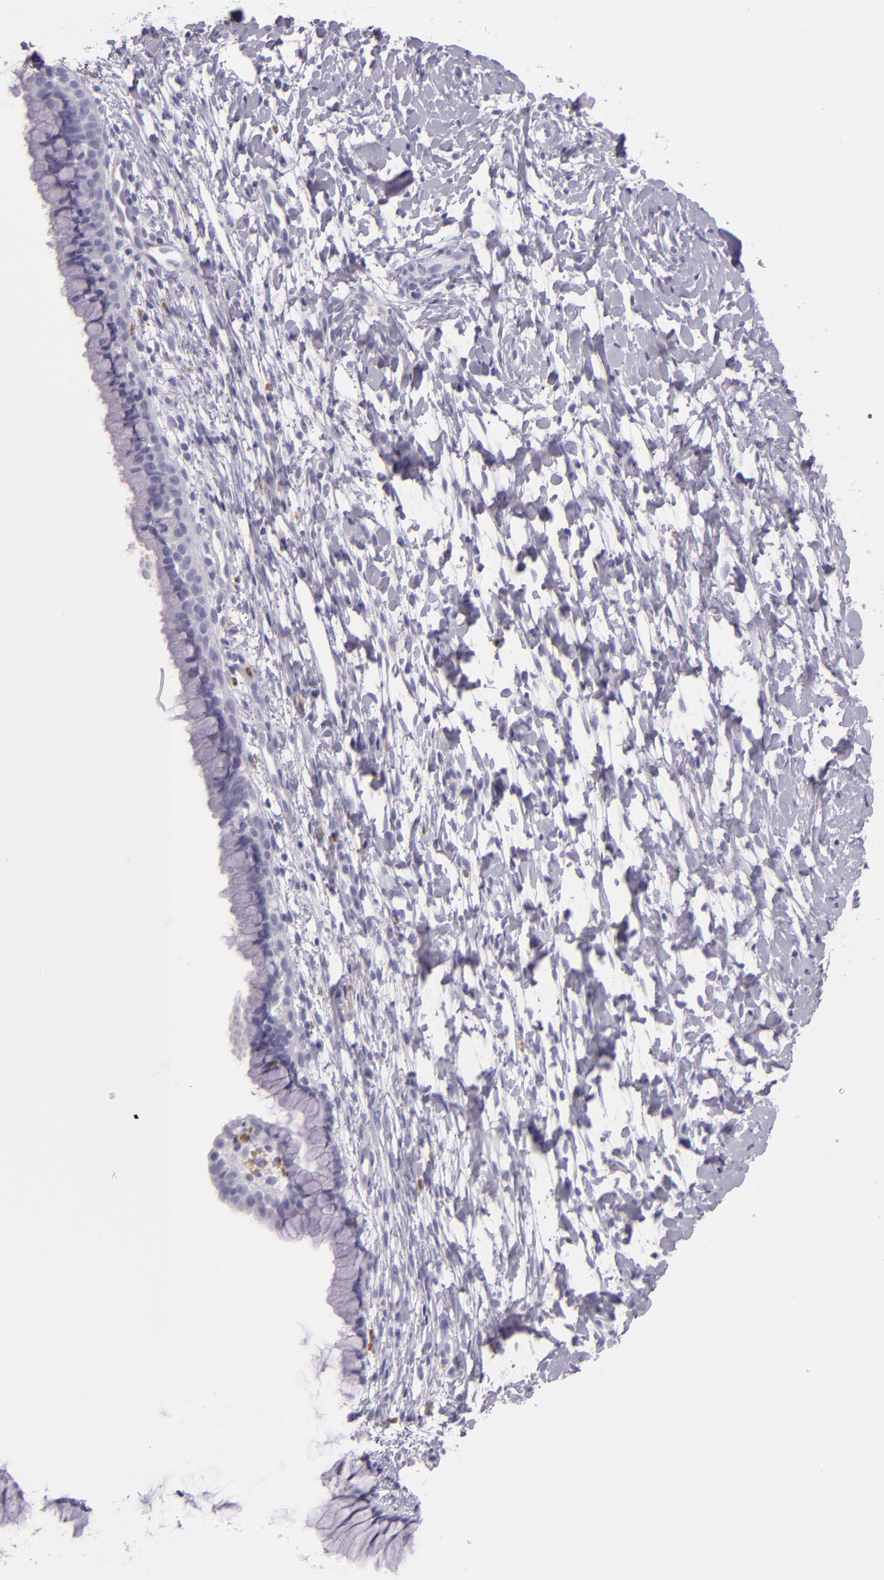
{"staining": {"intensity": "weak", "quantity": "<25%", "location": "cytoplasmic/membranous"}, "tissue": "cervix", "cell_type": "Glandular cells", "image_type": "normal", "snomed": [{"axis": "morphology", "description": "Normal tissue, NOS"}, {"axis": "topography", "description": "Cervix"}], "caption": "A high-resolution micrograph shows immunohistochemistry staining of unremarkable cervix, which reveals no significant positivity in glandular cells. The staining was performed using DAB to visualize the protein expression in brown, while the nuclei were stained in blue with hematoxylin (Magnification: 20x).", "gene": "CEACAM1", "patient": {"sex": "female", "age": 46}}